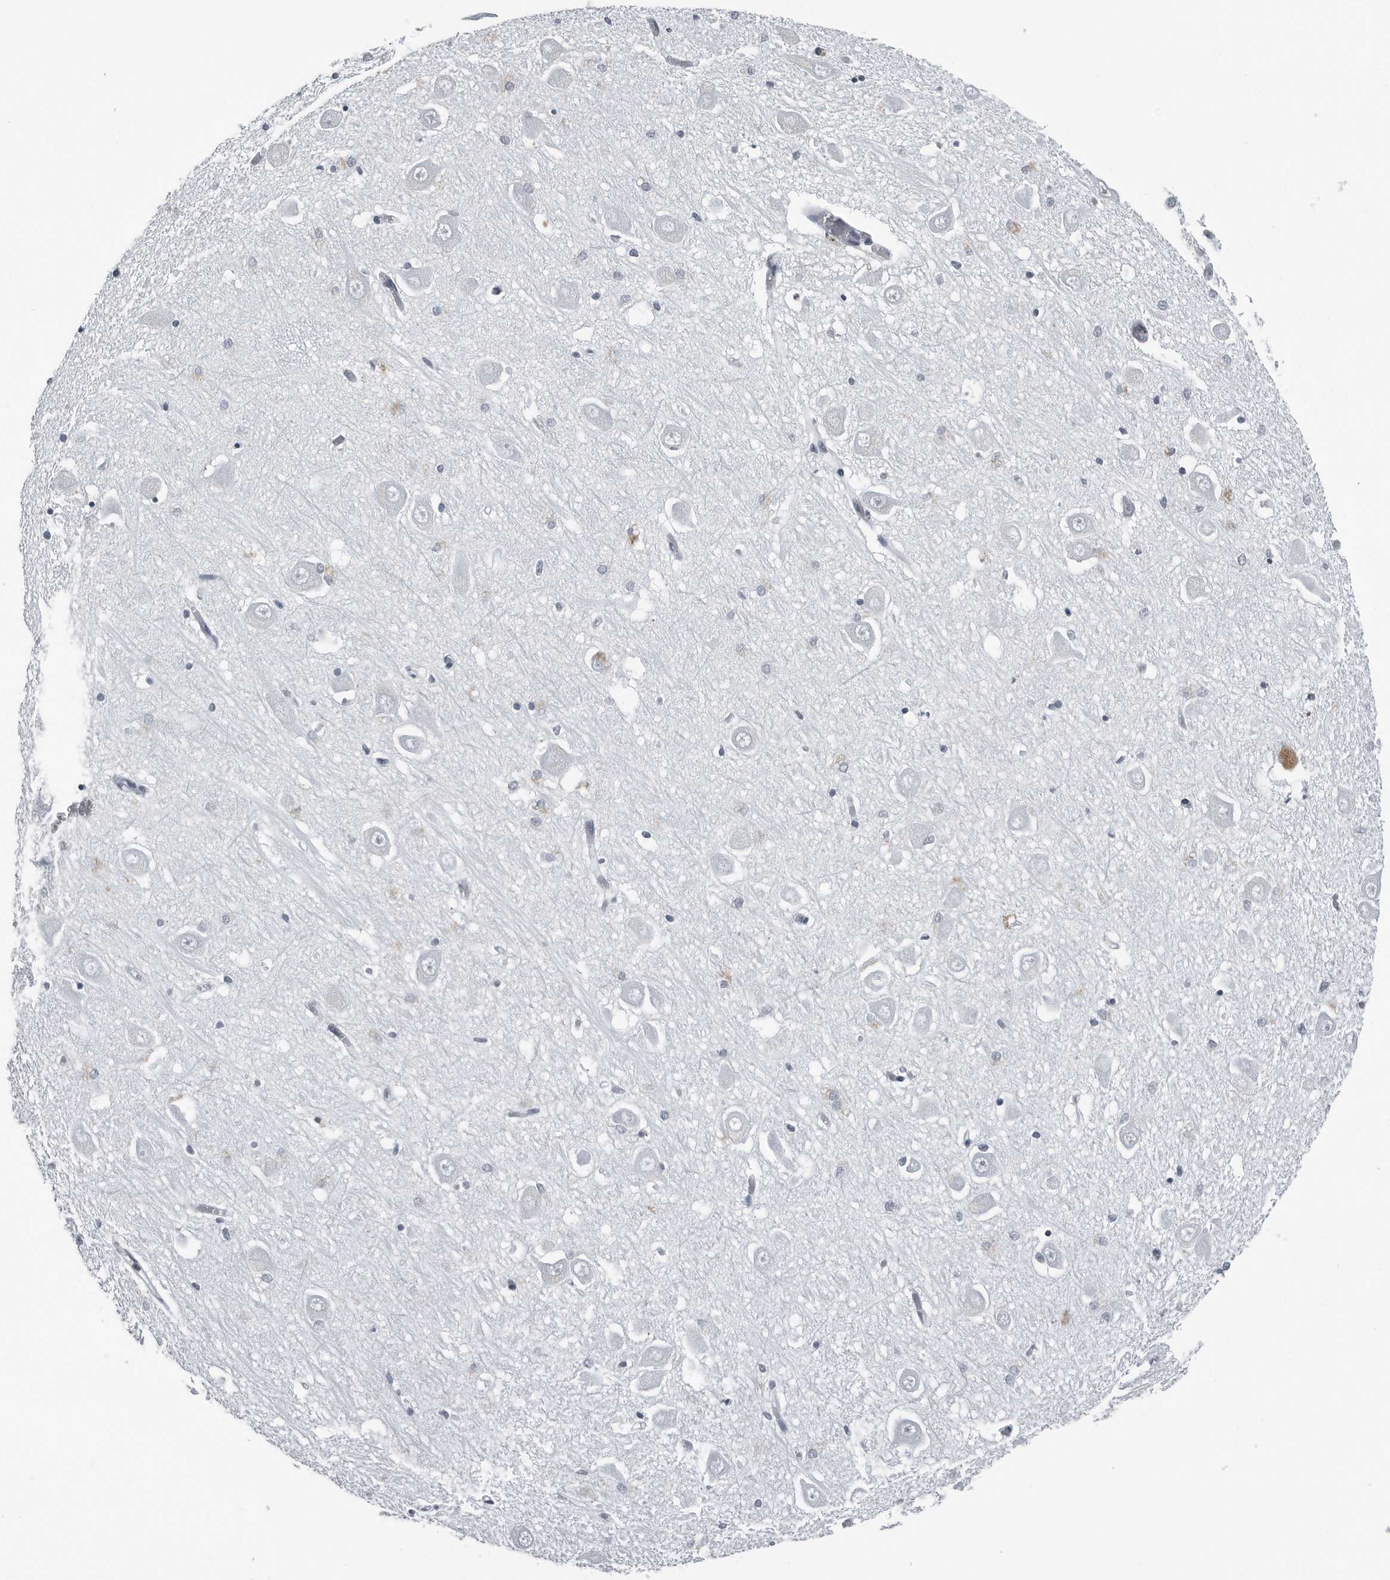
{"staining": {"intensity": "weak", "quantity": "<25%", "location": "nuclear"}, "tissue": "hippocampus", "cell_type": "Glial cells", "image_type": "normal", "snomed": [{"axis": "morphology", "description": "Normal tissue, NOS"}, {"axis": "topography", "description": "Hippocampus"}], "caption": "High magnification brightfield microscopy of unremarkable hippocampus stained with DAB (3,3'-diaminobenzidine) (brown) and counterstained with hematoxylin (blue): glial cells show no significant expression. The staining is performed using DAB brown chromogen with nuclei counter-stained in using hematoxylin.", "gene": "AKR1A1", "patient": {"sex": "male", "age": 70}}